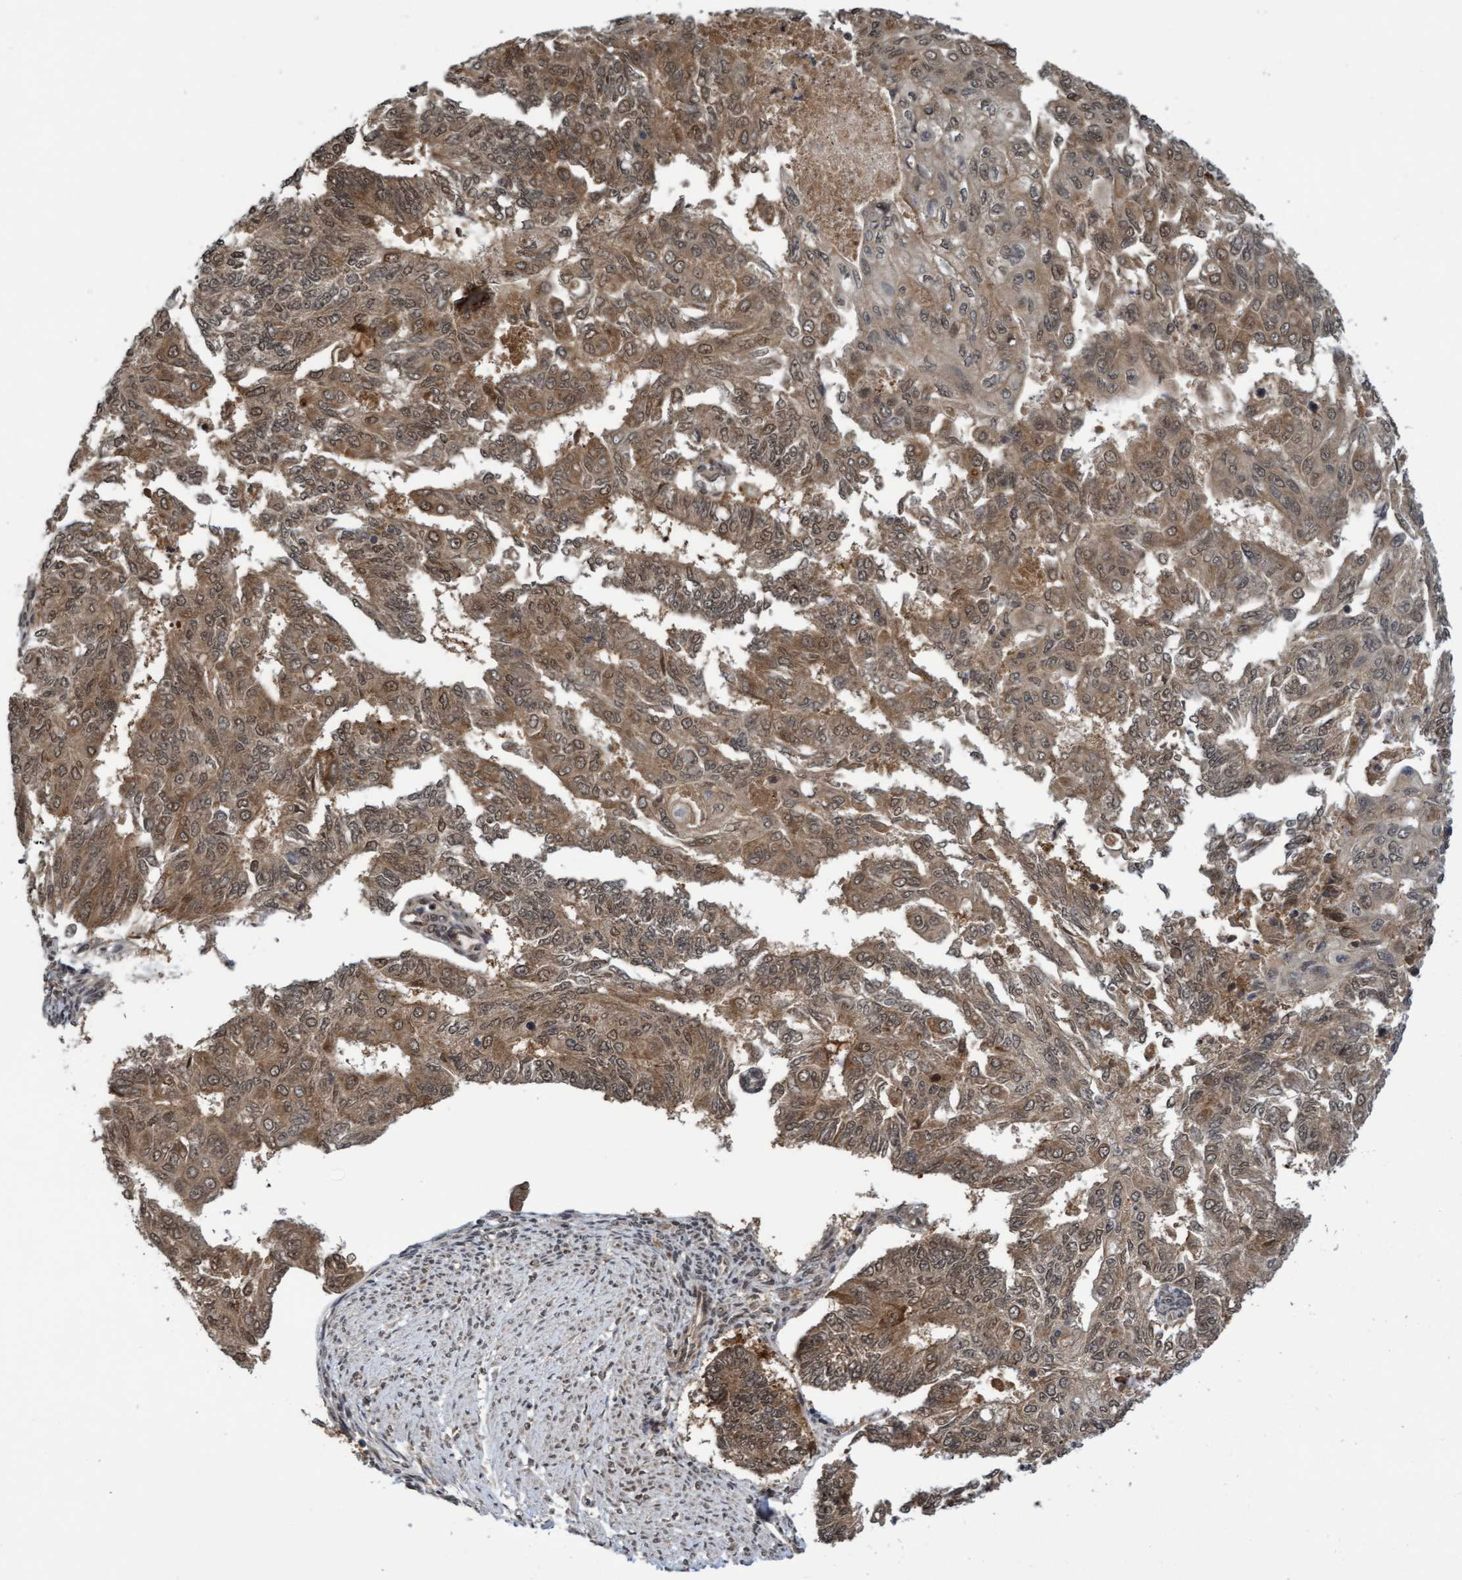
{"staining": {"intensity": "moderate", "quantity": ">75%", "location": "cytoplasmic/membranous,nuclear"}, "tissue": "endometrial cancer", "cell_type": "Tumor cells", "image_type": "cancer", "snomed": [{"axis": "morphology", "description": "Adenocarcinoma, NOS"}, {"axis": "topography", "description": "Endometrium"}], "caption": "Tumor cells reveal medium levels of moderate cytoplasmic/membranous and nuclear positivity in about >75% of cells in human endometrial adenocarcinoma.", "gene": "WASF1", "patient": {"sex": "female", "age": 32}}